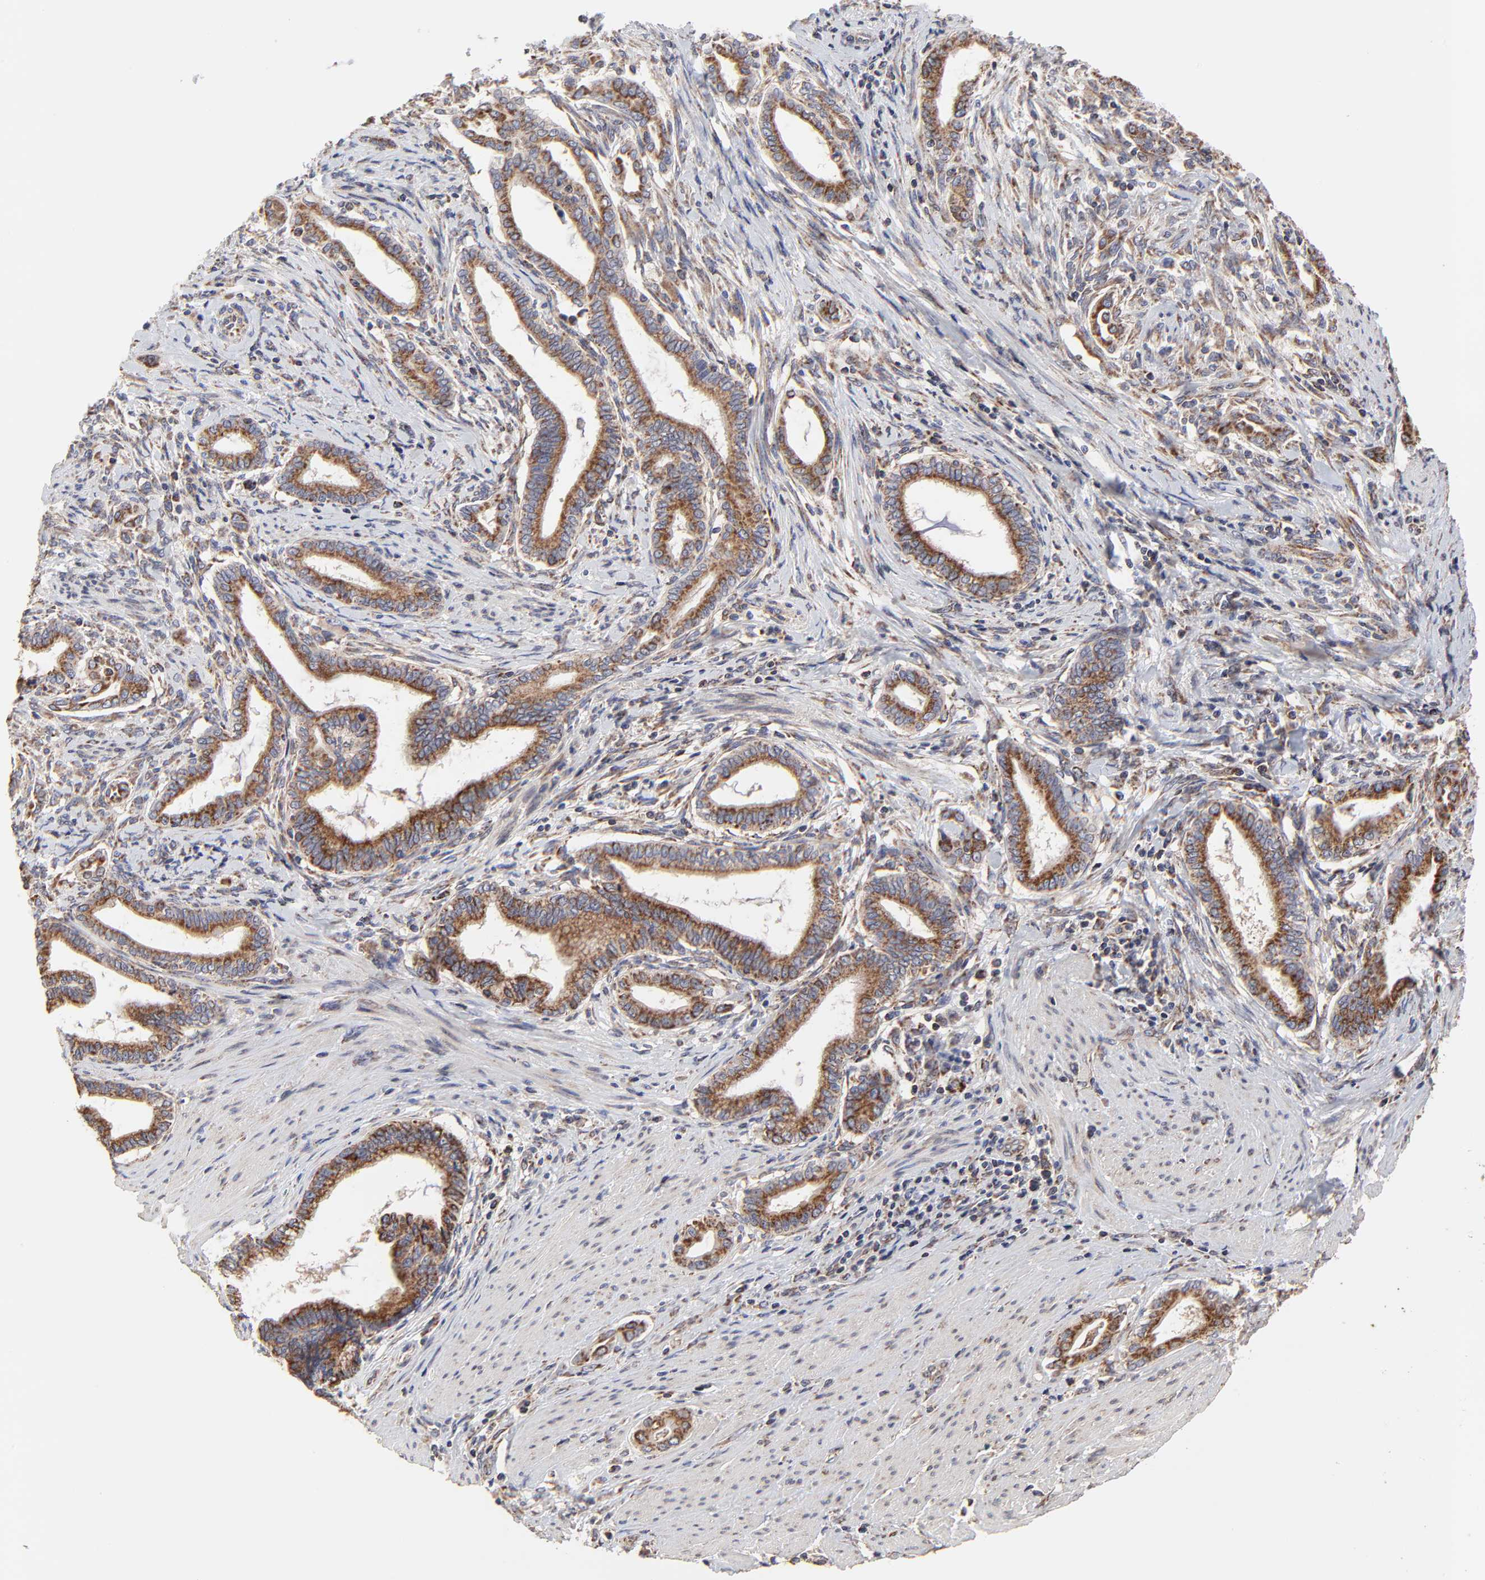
{"staining": {"intensity": "moderate", "quantity": ">75%", "location": "cytoplasmic/membranous"}, "tissue": "pancreatic cancer", "cell_type": "Tumor cells", "image_type": "cancer", "snomed": [{"axis": "morphology", "description": "Adenocarcinoma, NOS"}, {"axis": "topography", "description": "Pancreas"}], "caption": "Immunohistochemistry (DAB) staining of pancreatic cancer demonstrates moderate cytoplasmic/membranous protein expression in approximately >75% of tumor cells.", "gene": "ZNF550", "patient": {"sex": "female", "age": 64}}